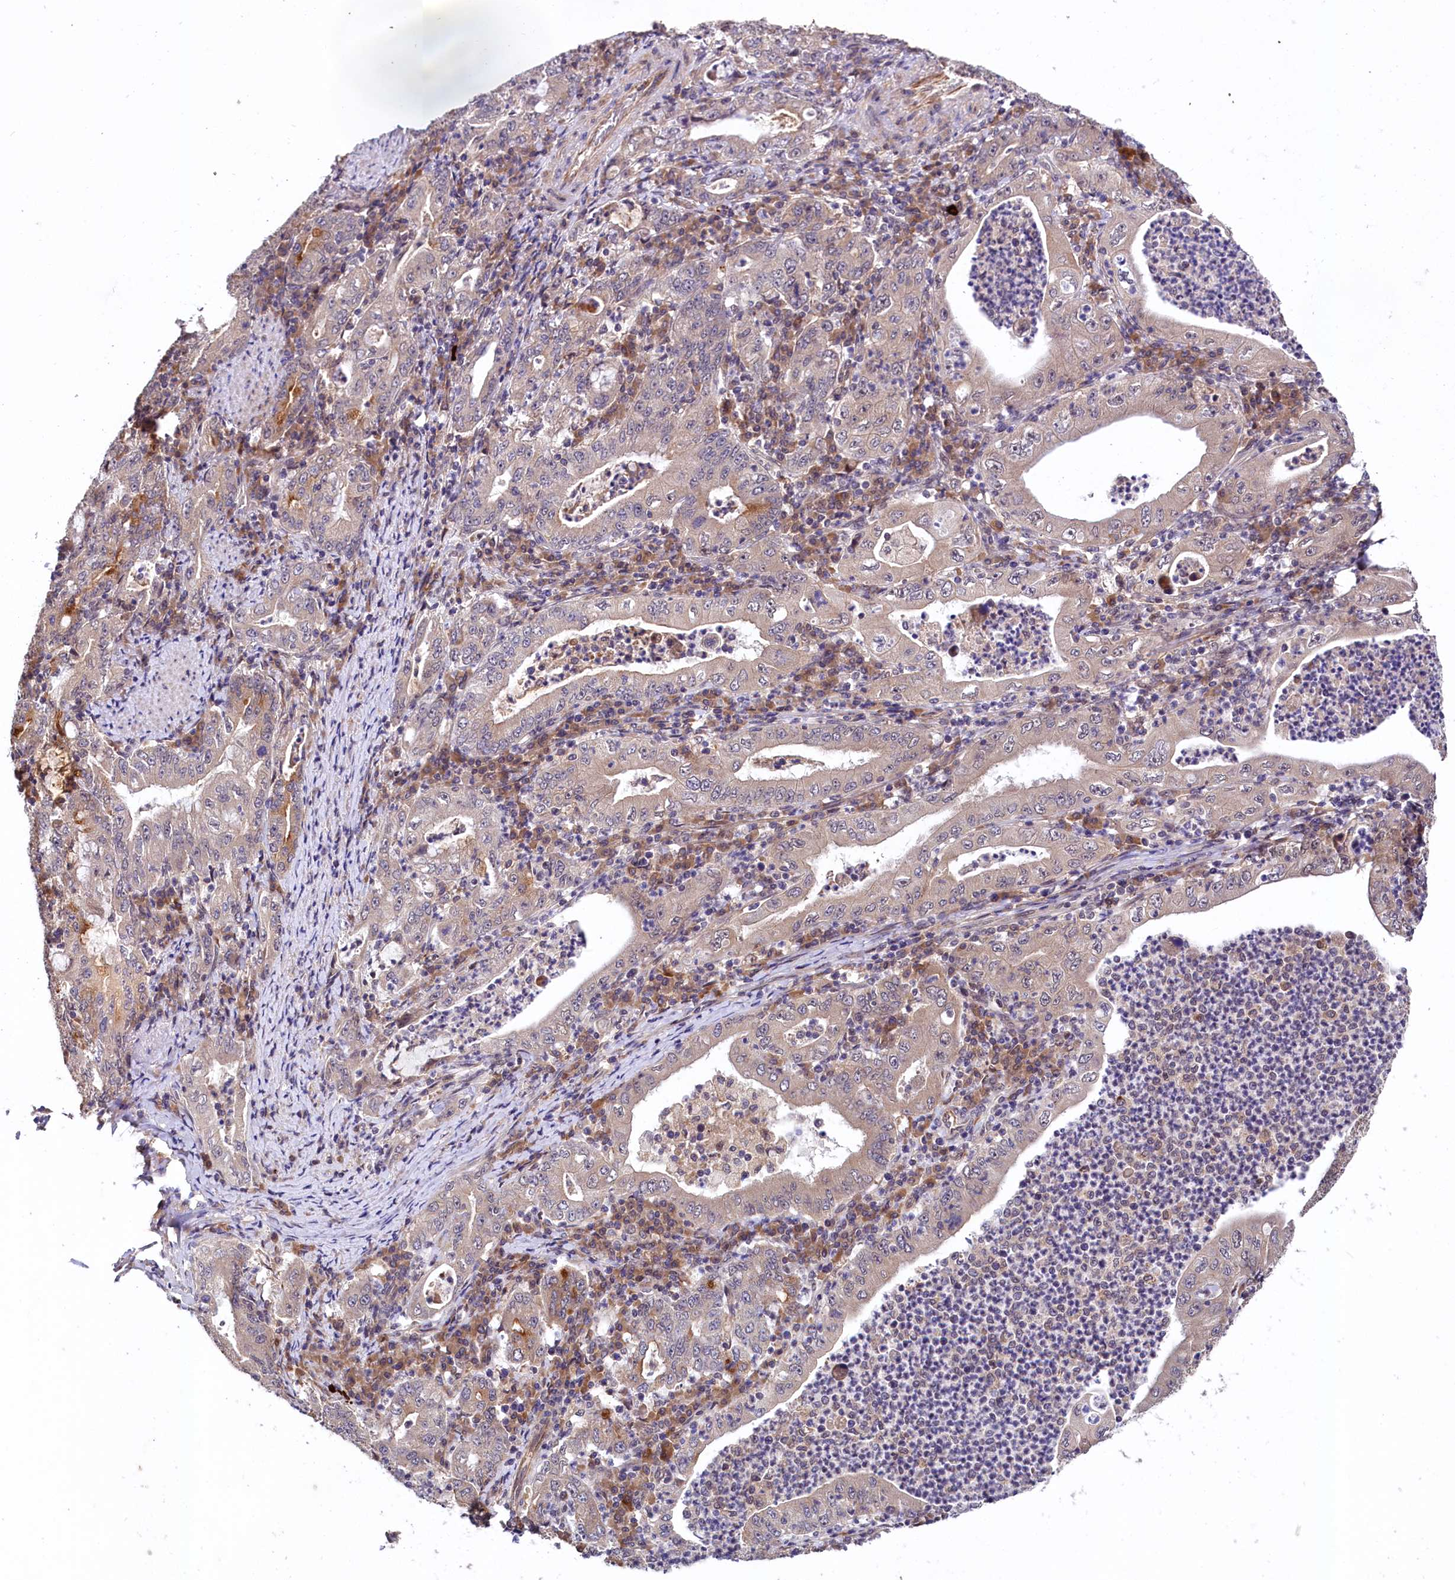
{"staining": {"intensity": "weak", "quantity": "<25%", "location": "cytoplasmic/membranous"}, "tissue": "stomach cancer", "cell_type": "Tumor cells", "image_type": "cancer", "snomed": [{"axis": "morphology", "description": "Normal tissue, NOS"}, {"axis": "morphology", "description": "Adenocarcinoma, NOS"}, {"axis": "topography", "description": "Esophagus"}, {"axis": "topography", "description": "Stomach, upper"}, {"axis": "topography", "description": "Peripheral nerve tissue"}], "caption": "This is an IHC image of human stomach adenocarcinoma. There is no expression in tumor cells.", "gene": "UBE3A", "patient": {"sex": "male", "age": 62}}